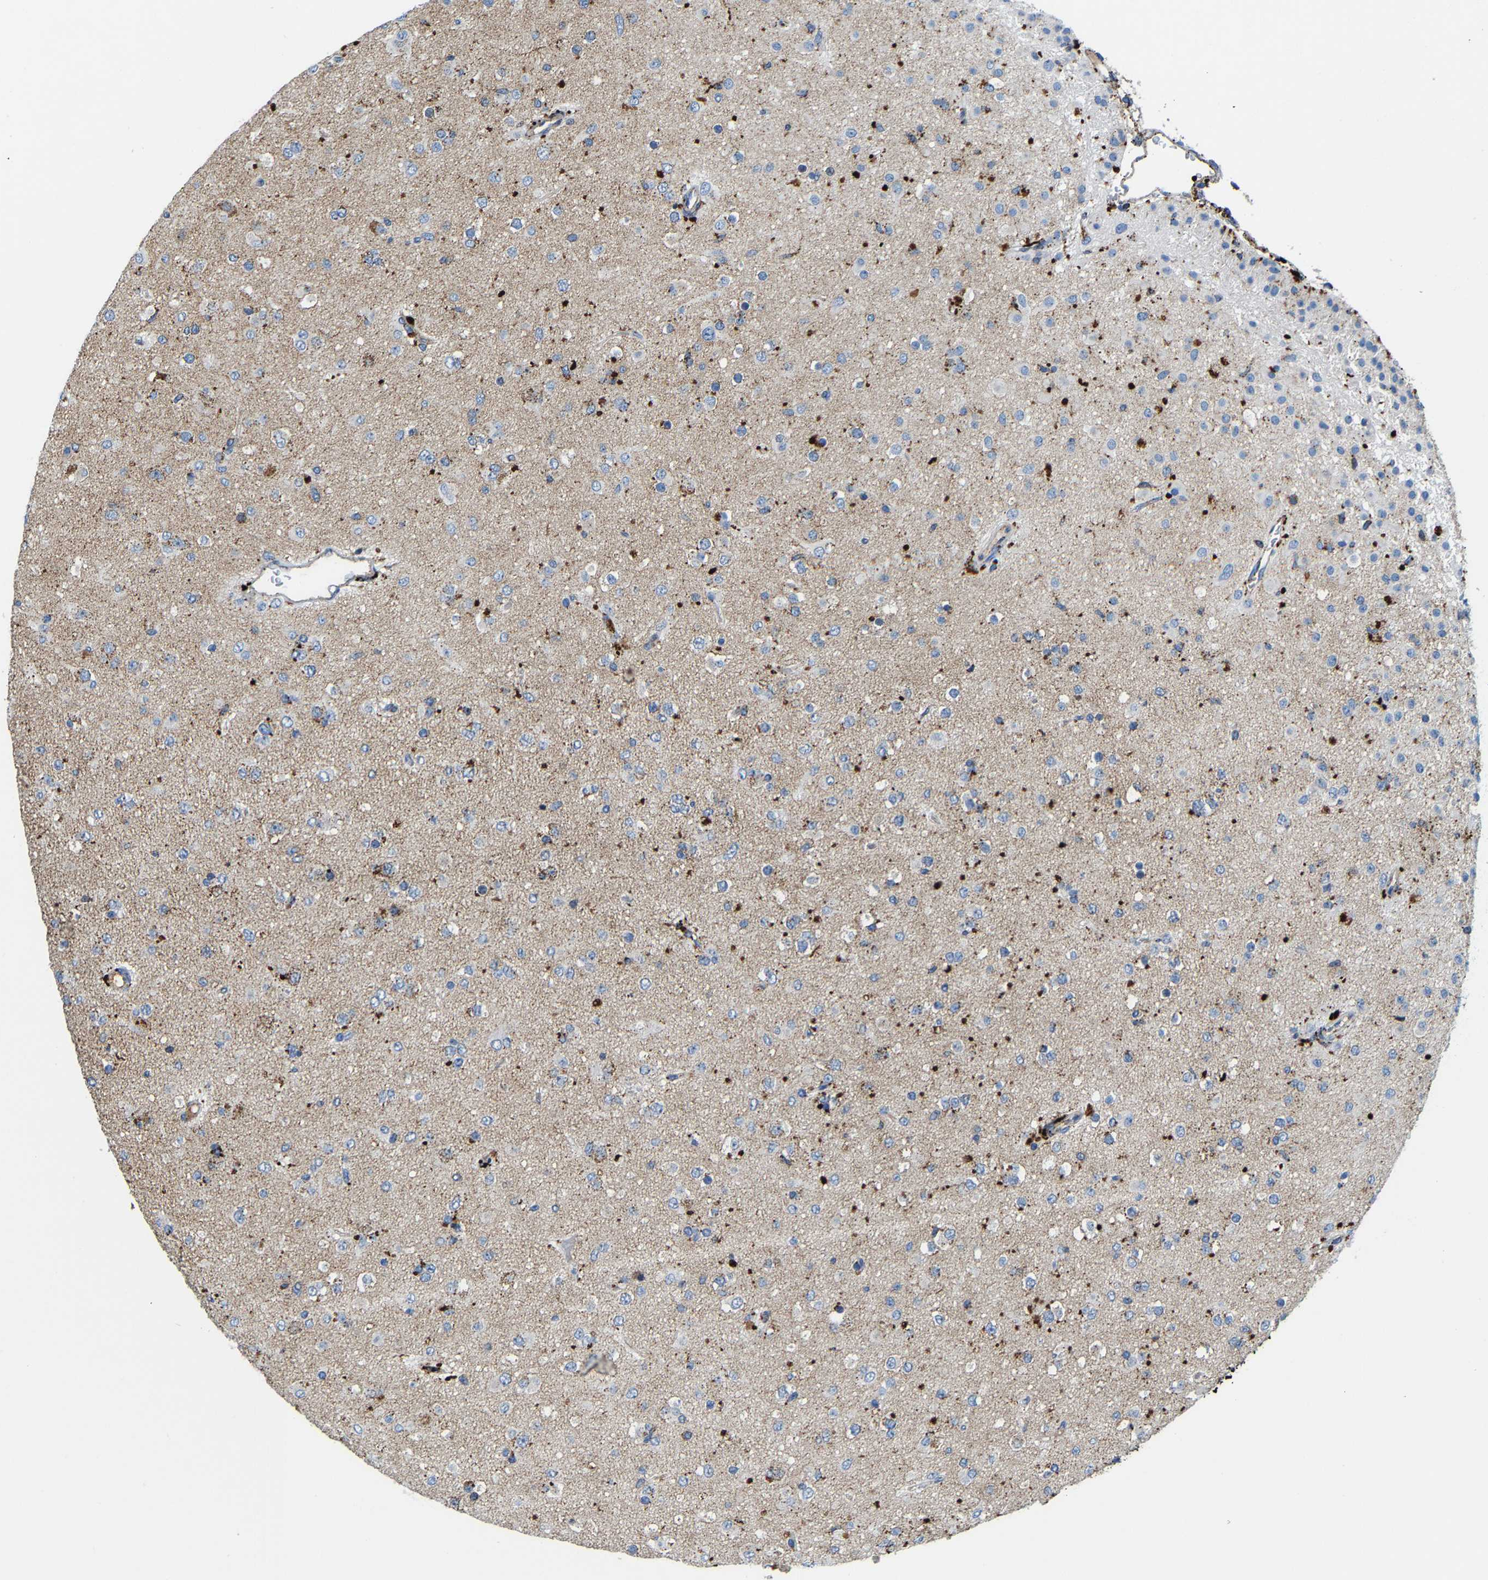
{"staining": {"intensity": "weak", "quantity": "<25%", "location": "cytoplasmic/membranous"}, "tissue": "glioma", "cell_type": "Tumor cells", "image_type": "cancer", "snomed": [{"axis": "morphology", "description": "Glioma, malignant, Low grade"}, {"axis": "topography", "description": "Brain"}], "caption": "Immunohistochemical staining of human glioma displays no significant staining in tumor cells.", "gene": "DPP7", "patient": {"sex": "male", "age": 65}}